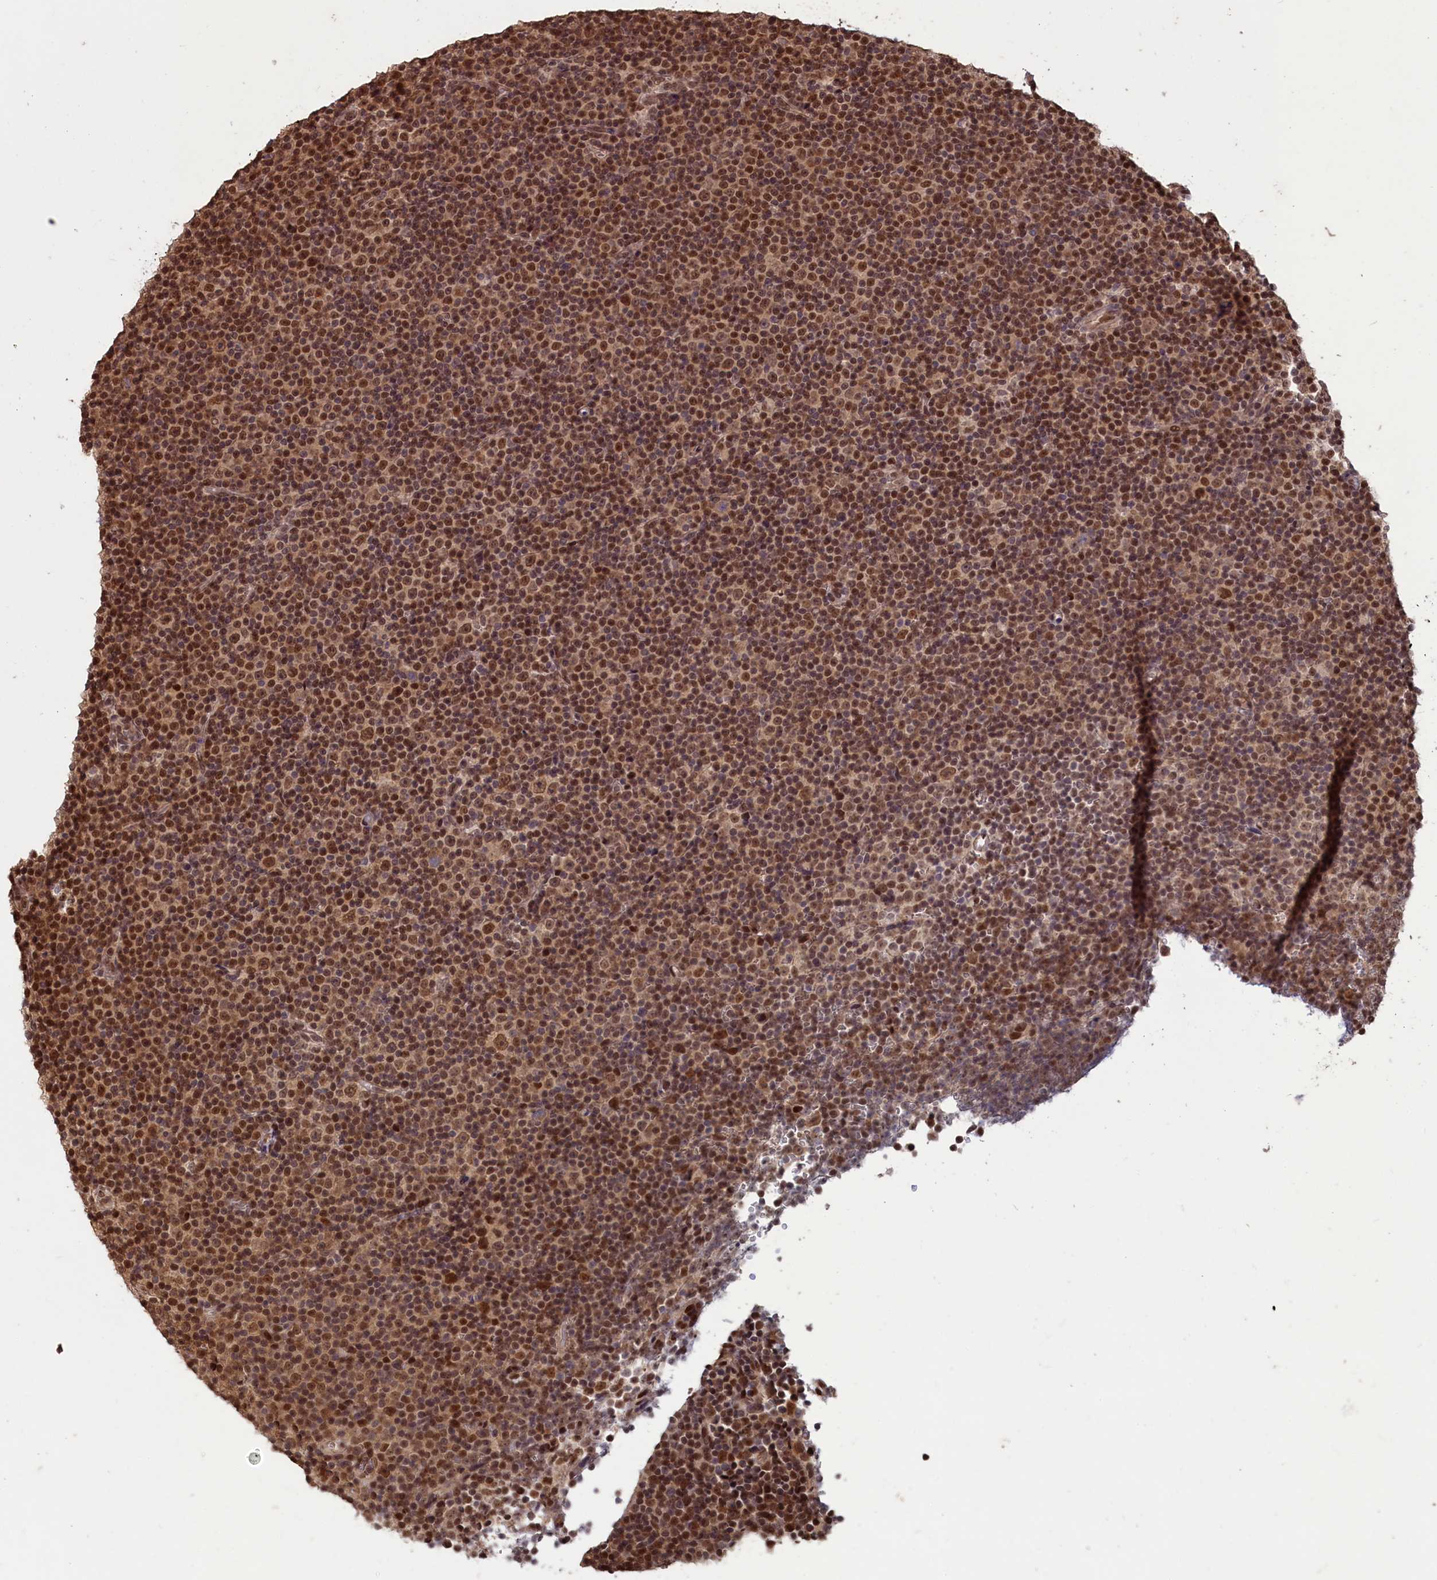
{"staining": {"intensity": "strong", "quantity": ">75%", "location": "nuclear"}, "tissue": "lymphoma", "cell_type": "Tumor cells", "image_type": "cancer", "snomed": [{"axis": "morphology", "description": "Malignant lymphoma, non-Hodgkin's type, Low grade"}, {"axis": "topography", "description": "Lymph node"}], "caption": "Human lymphoma stained with a brown dye shows strong nuclear positive staining in about >75% of tumor cells.", "gene": "NAE1", "patient": {"sex": "female", "age": 67}}